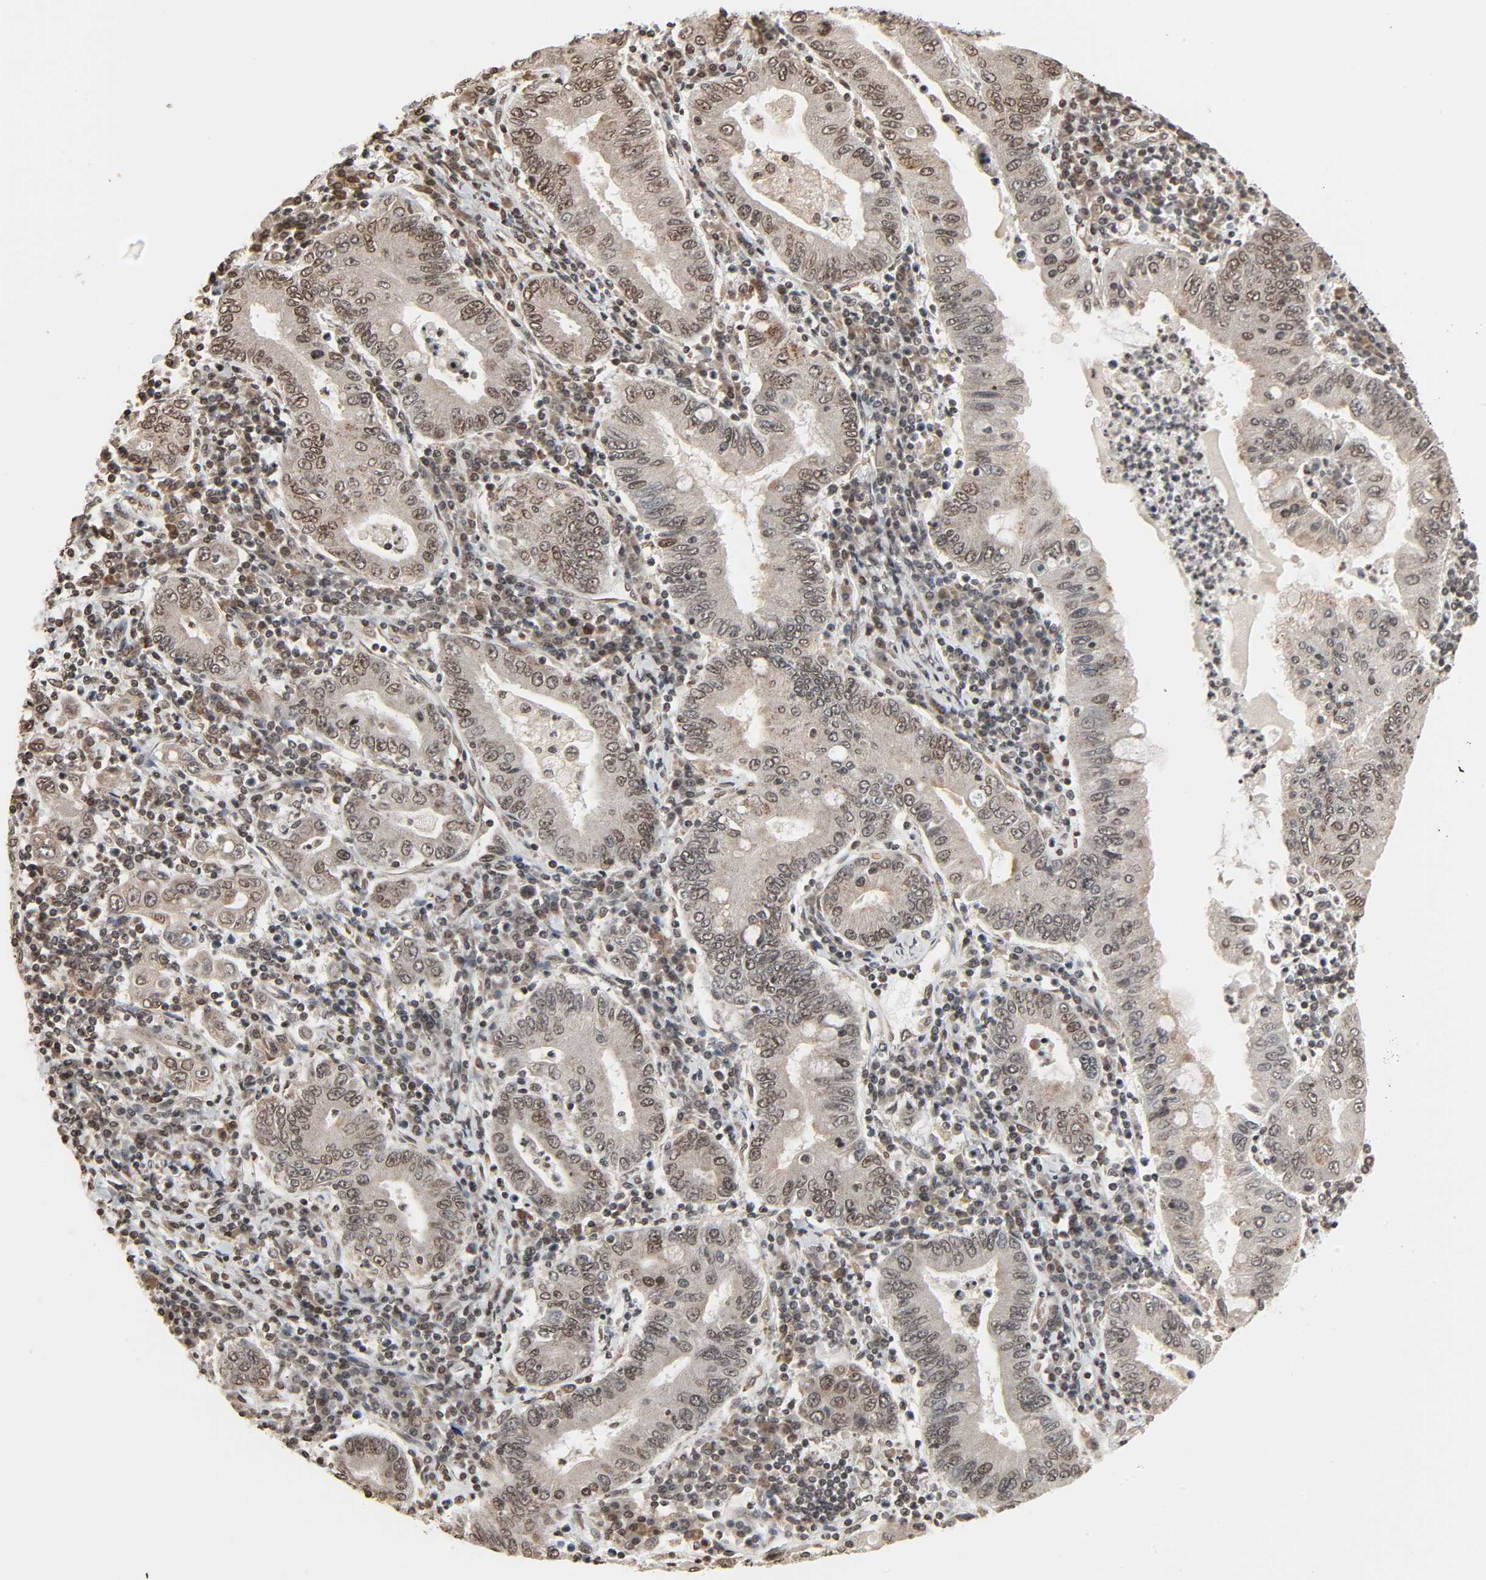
{"staining": {"intensity": "weak", "quantity": "25%-75%", "location": "nuclear"}, "tissue": "stomach cancer", "cell_type": "Tumor cells", "image_type": "cancer", "snomed": [{"axis": "morphology", "description": "Normal tissue, NOS"}, {"axis": "morphology", "description": "Adenocarcinoma, NOS"}, {"axis": "topography", "description": "Esophagus"}, {"axis": "topography", "description": "Stomach, upper"}, {"axis": "topography", "description": "Peripheral nerve tissue"}], "caption": "A micrograph showing weak nuclear staining in about 25%-75% of tumor cells in stomach cancer (adenocarcinoma), as visualized by brown immunohistochemical staining.", "gene": "XRCC1", "patient": {"sex": "male", "age": 62}}